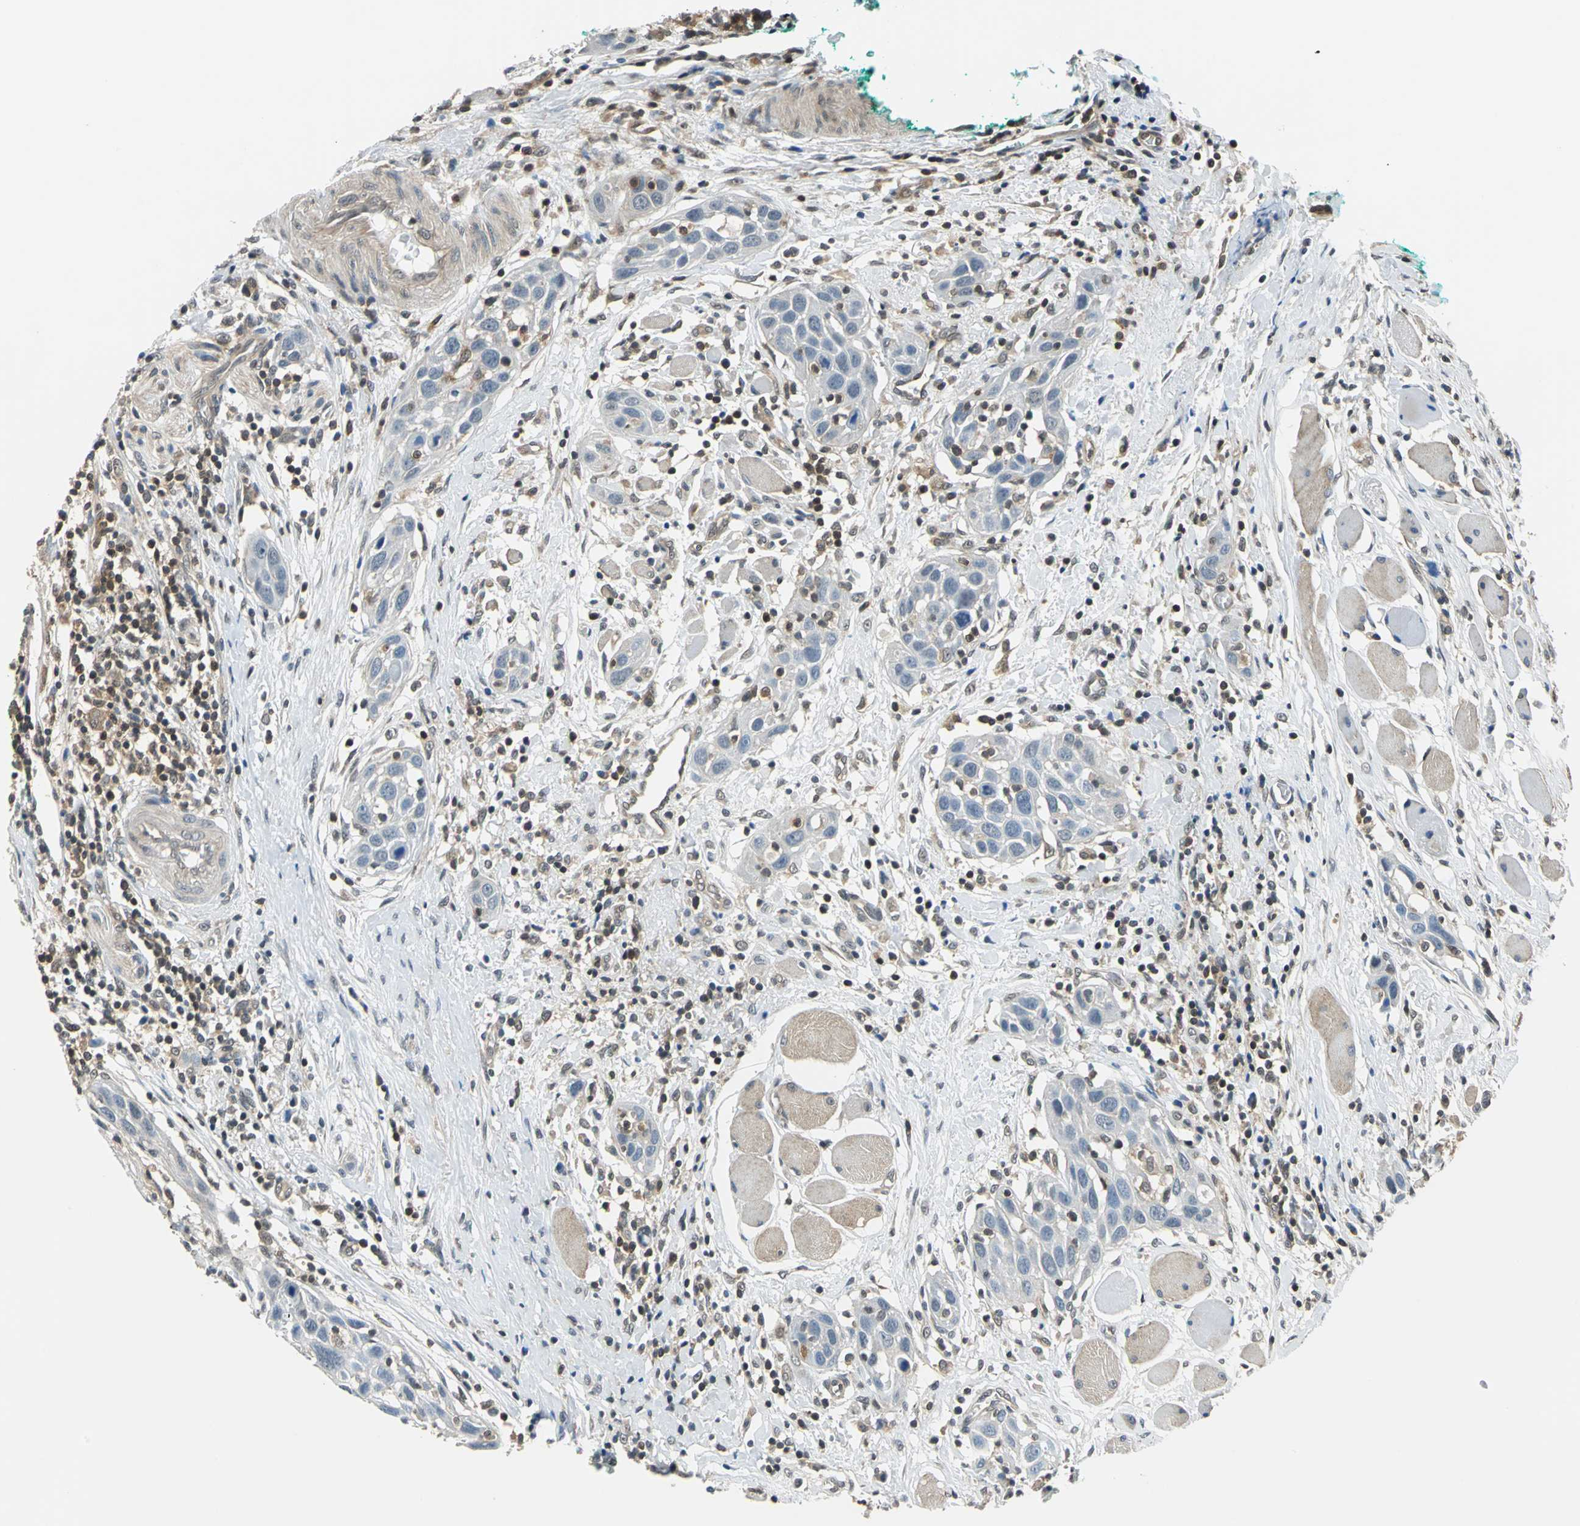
{"staining": {"intensity": "negative", "quantity": "none", "location": "none"}, "tissue": "head and neck cancer", "cell_type": "Tumor cells", "image_type": "cancer", "snomed": [{"axis": "morphology", "description": "Squamous cell carcinoma, NOS"}, {"axis": "topography", "description": "Oral tissue"}, {"axis": "topography", "description": "Head-Neck"}], "caption": "This is a image of IHC staining of squamous cell carcinoma (head and neck), which shows no positivity in tumor cells.", "gene": "ARPC3", "patient": {"sex": "female", "age": 50}}